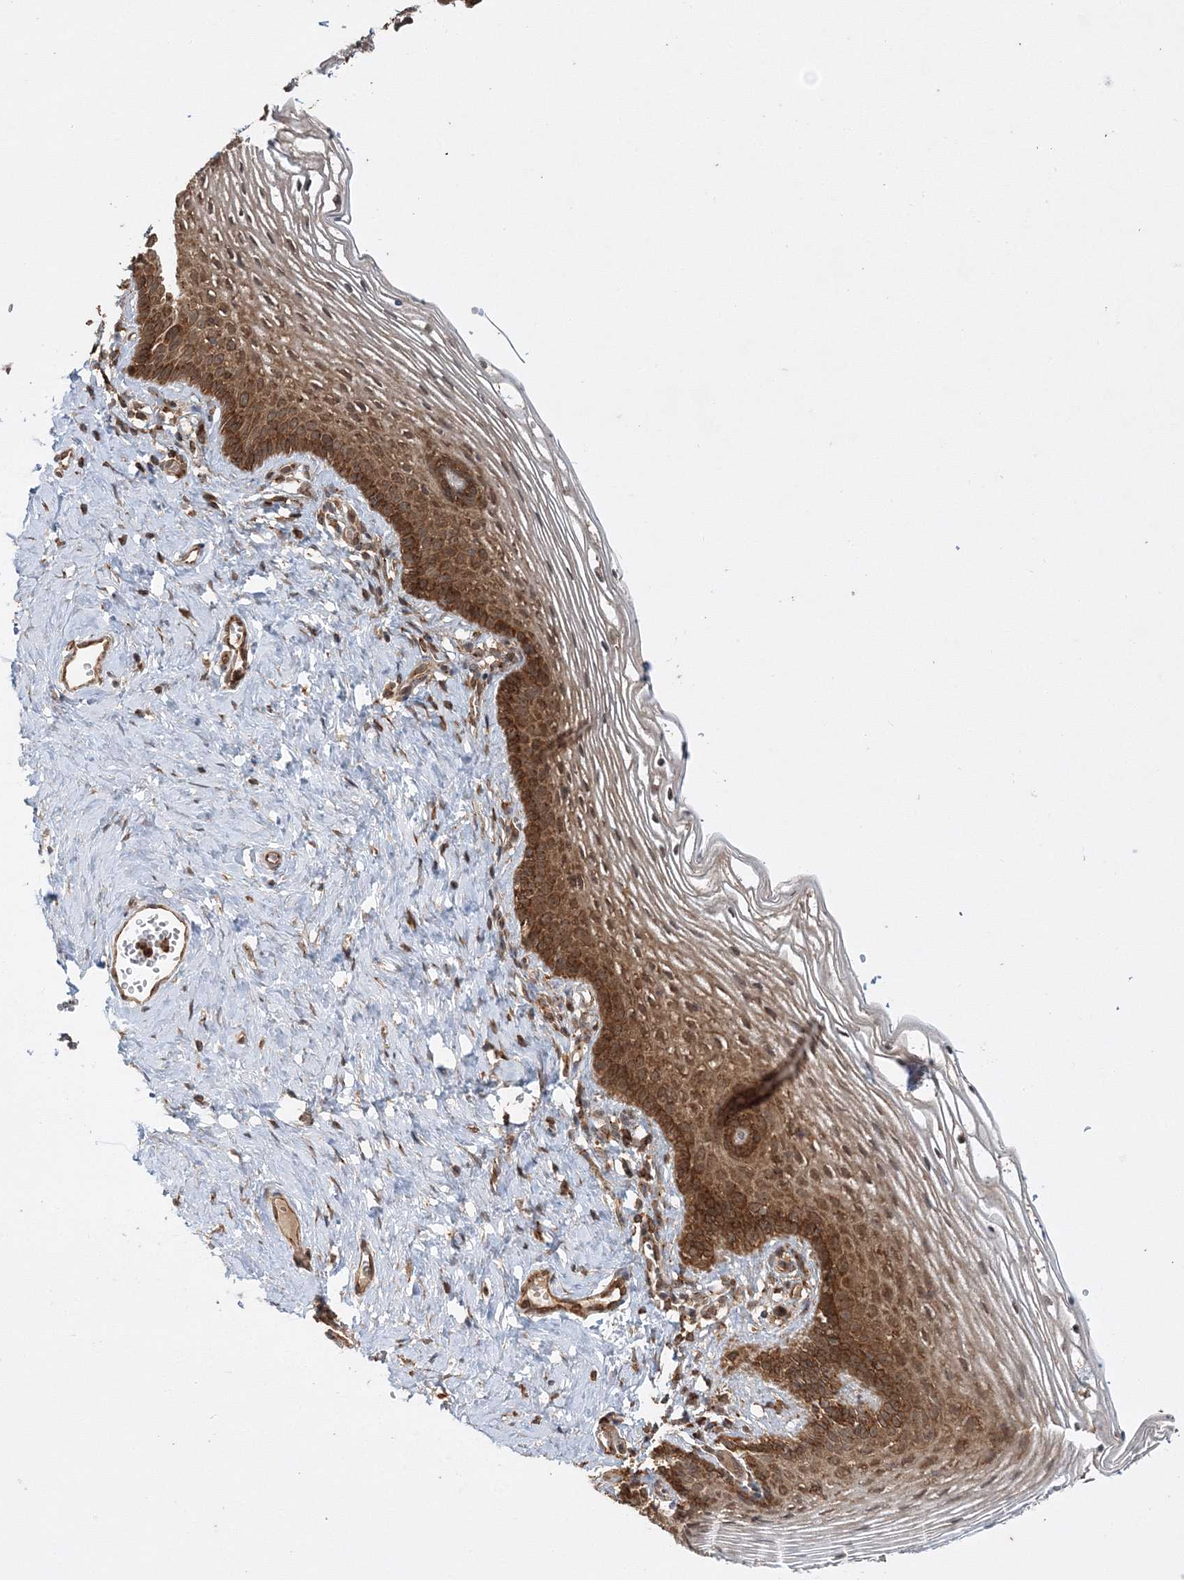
{"staining": {"intensity": "strong", "quantity": ">75%", "location": "cytoplasmic/membranous"}, "tissue": "vagina", "cell_type": "Squamous epithelial cells", "image_type": "normal", "snomed": [{"axis": "morphology", "description": "Normal tissue, NOS"}, {"axis": "topography", "description": "Vagina"}], "caption": "Immunohistochemical staining of benign human vagina reveals >75% levels of strong cytoplasmic/membranous protein positivity in approximately >75% of squamous epithelial cells. The staining was performed using DAB (3,3'-diaminobenzidine) to visualize the protein expression in brown, while the nuclei were stained in blue with hematoxylin (Magnification: 20x).", "gene": "WDR37", "patient": {"sex": "female", "age": 32}}